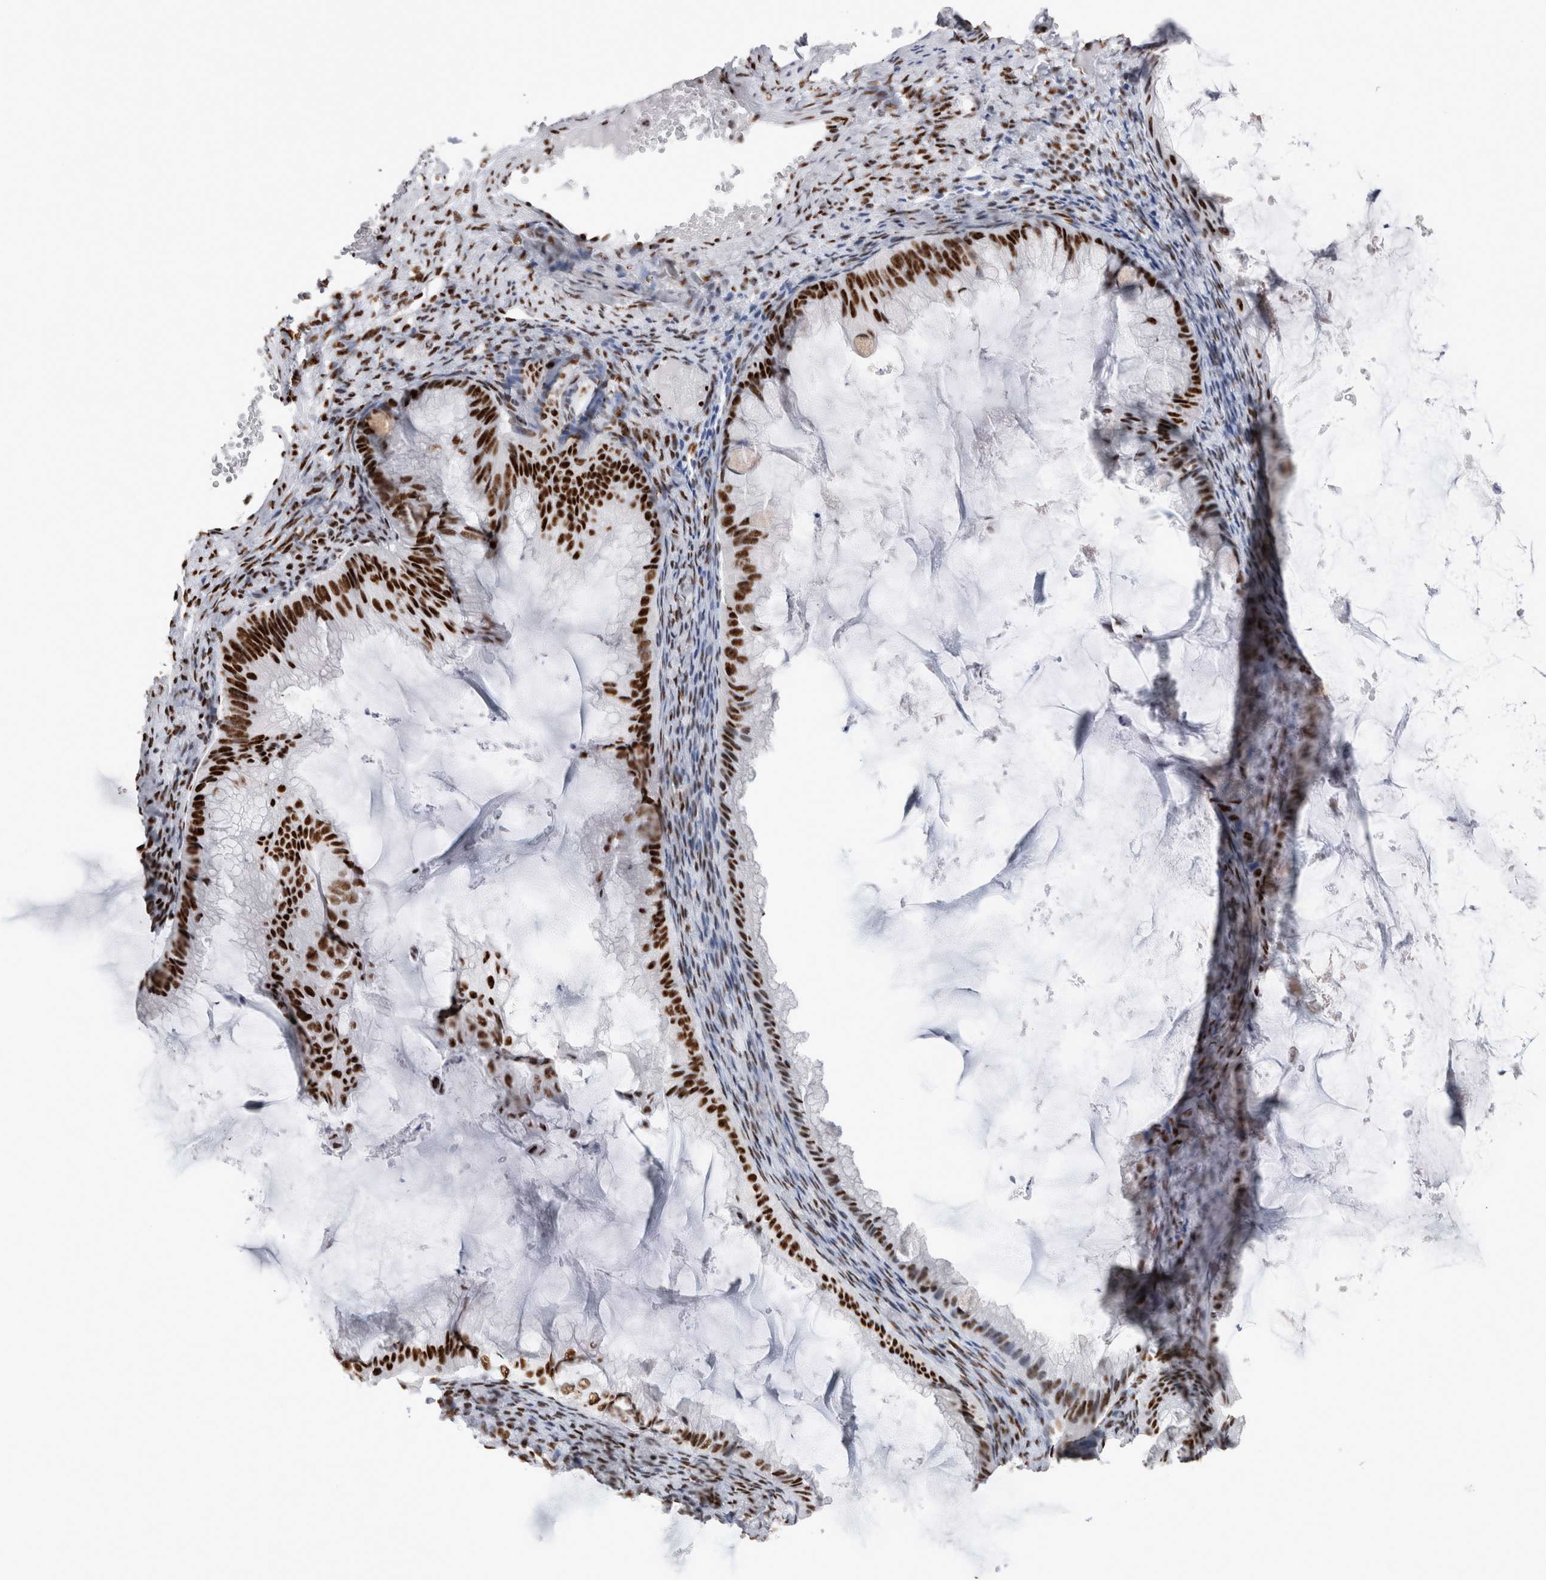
{"staining": {"intensity": "strong", "quantity": ">75%", "location": "nuclear"}, "tissue": "ovarian cancer", "cell_type": "Tumor cells", "image_type": "cancer", "snomed": [{"axis": "morphology", "description": "Cystadenocarcinoma, mucinous, NOS"}, {"axis": "topography", "description": "Ovary"}], "caption": "Strong nuclear protein expression is seen in approximately >75% of tumor cells in mucinous cystadenocarcinoma (ovarian).", "gene": "RBM6", "patient": {"sex": "female", "age": 61}}